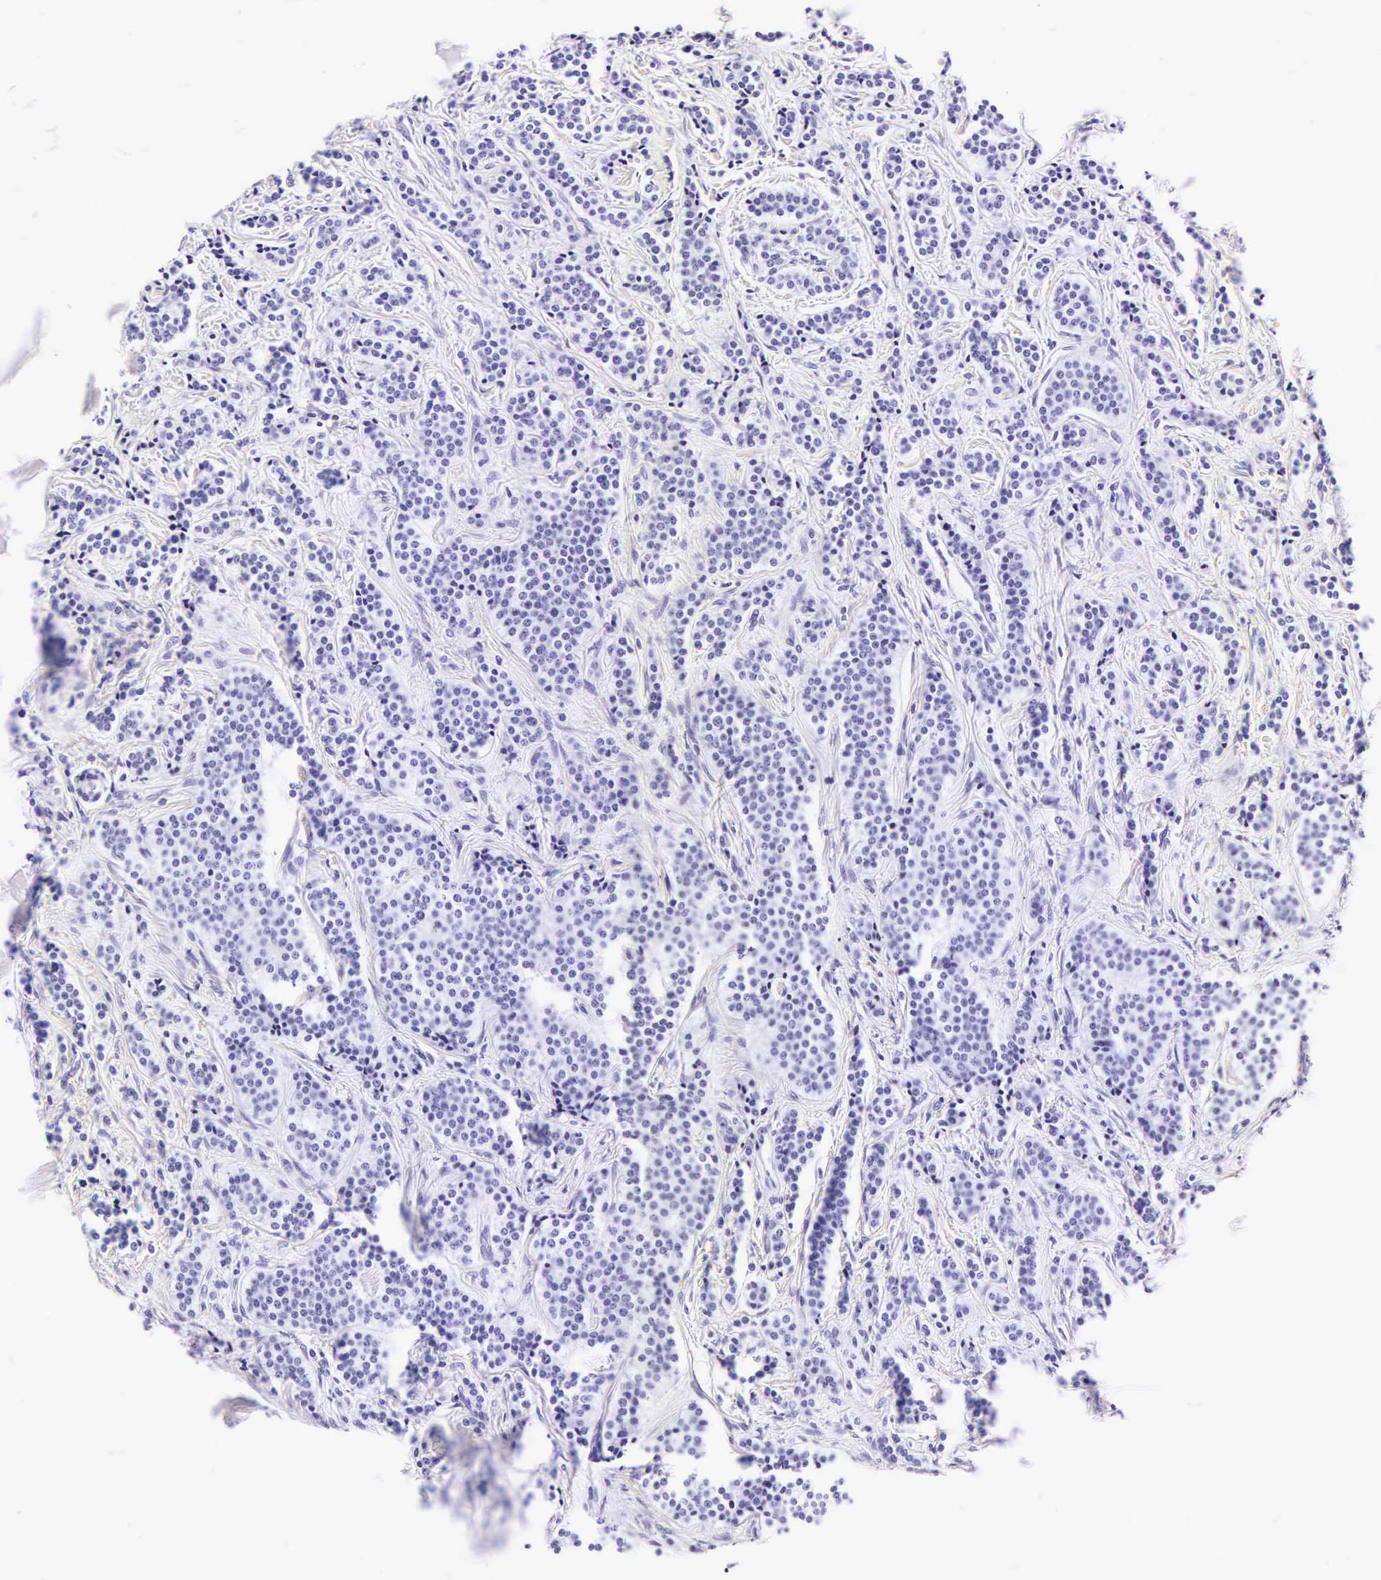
{"staining": {"intensity": "negative", "quantity": "none", "location": "none"}, "tissue": "carcinoid", "cell_type": "Tumor cells", "image_type": "cancer", "snomed": [{"axis": "morphology", "description": "Carcinoid, malignant, NOS"}, {"axis": "topography", "description": "Small intestine"}], "caption": "Protein analysis of malignant carcinoid shows no significant expression in tumor cells.", "gene": "CD1A", "patient": {"sex": "male", "age": 63}}